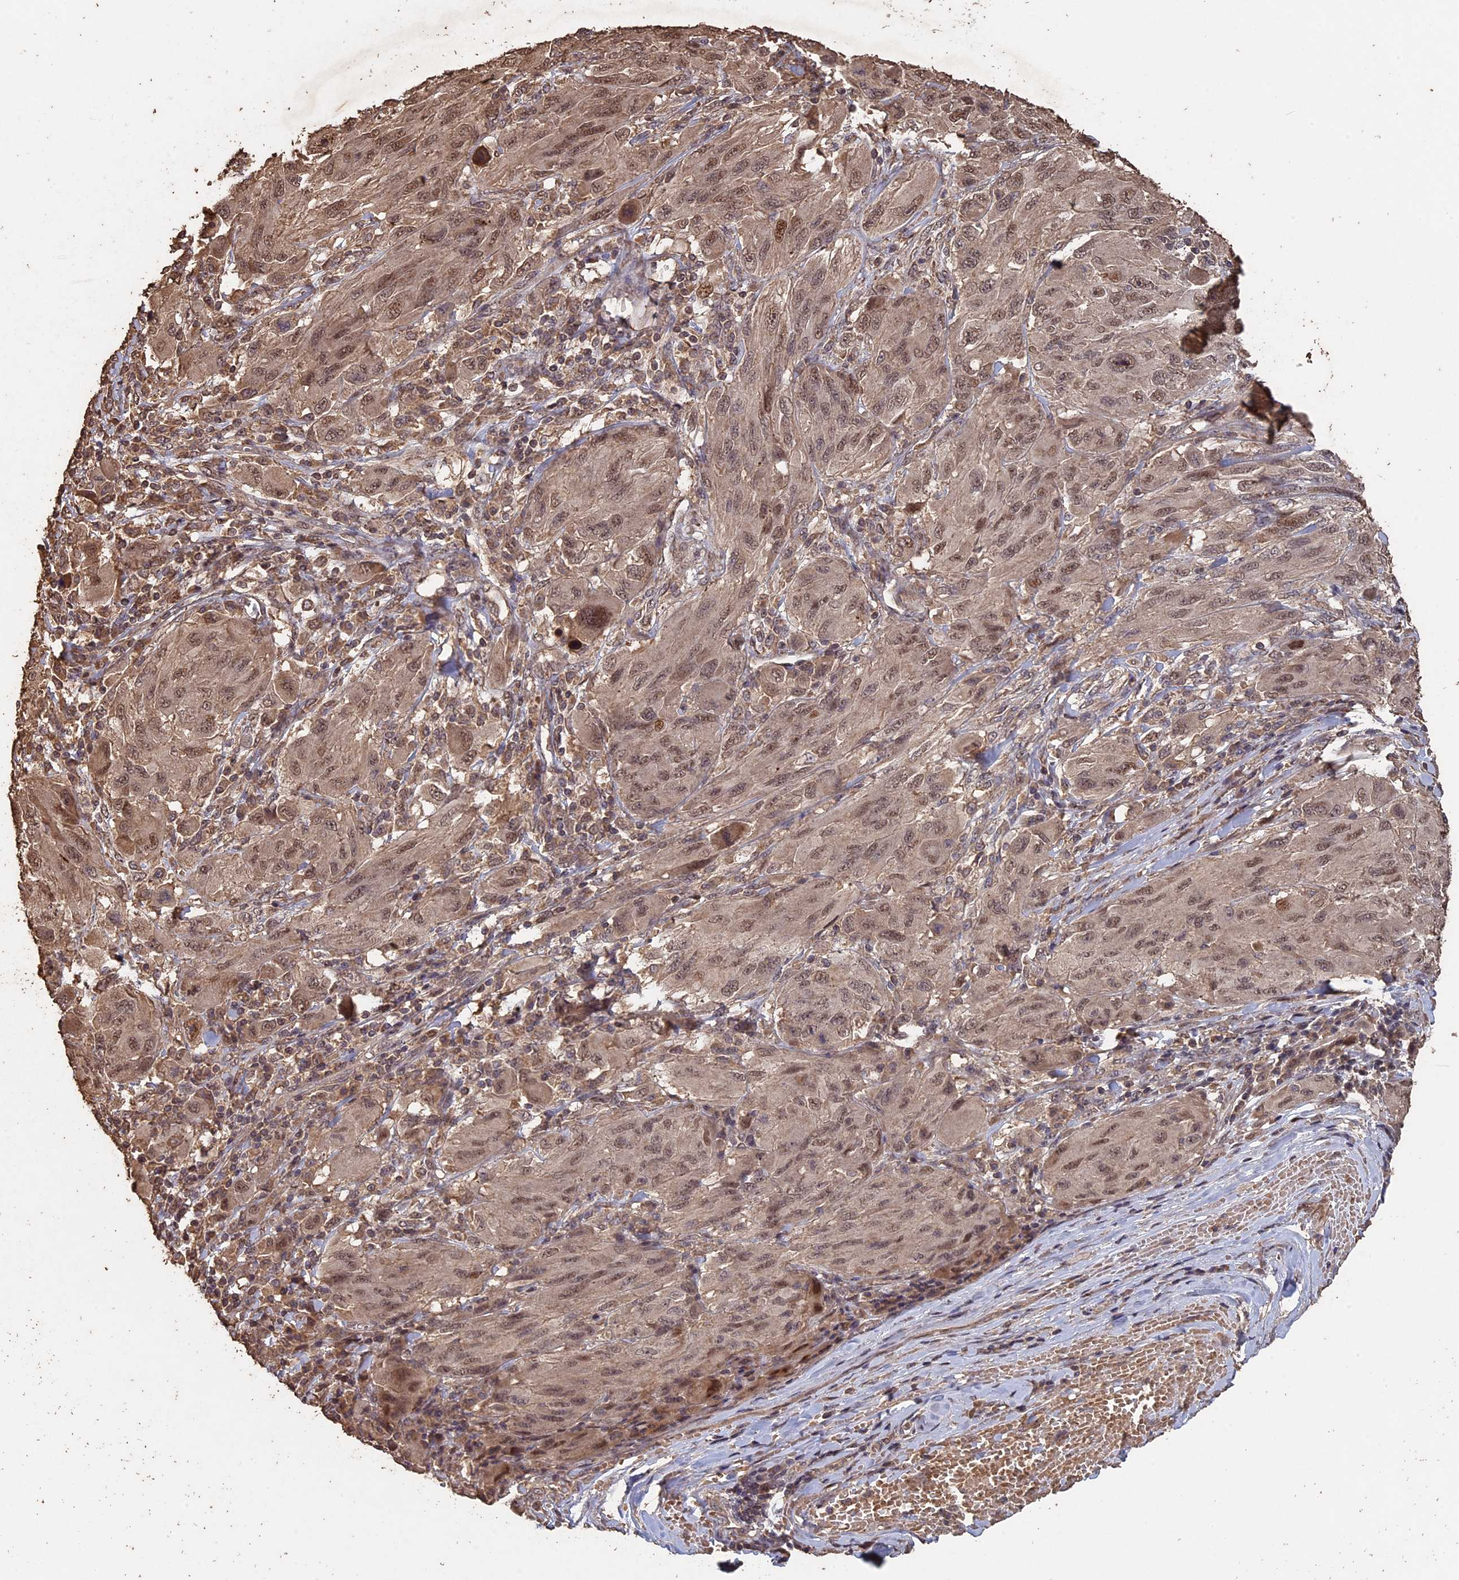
{"staining": {"intensity": "moderate", "quantity": ">75%", "location": "cytoplasmic/membranous,nuclear"}, "tissue": "melanoma", "cell_type": "Tumor cells", "image_type": "cancer", "snomed": [{"axis": "morphology", "description": "Malignant melanoma, NOS"}, {"axis": "topography", "description": "Skin"}], "caption": "Immunohistochemistry (IHC) photomicrograph of human malignant melanoma stained for a protein (brown), which demonstrates medium levels of moderate cytoplasmic/membranous and nuclear expression in approximately >75% of tumor cells.", "gene": "HUNK", "patient": {"sex": "female", "age": 91}}